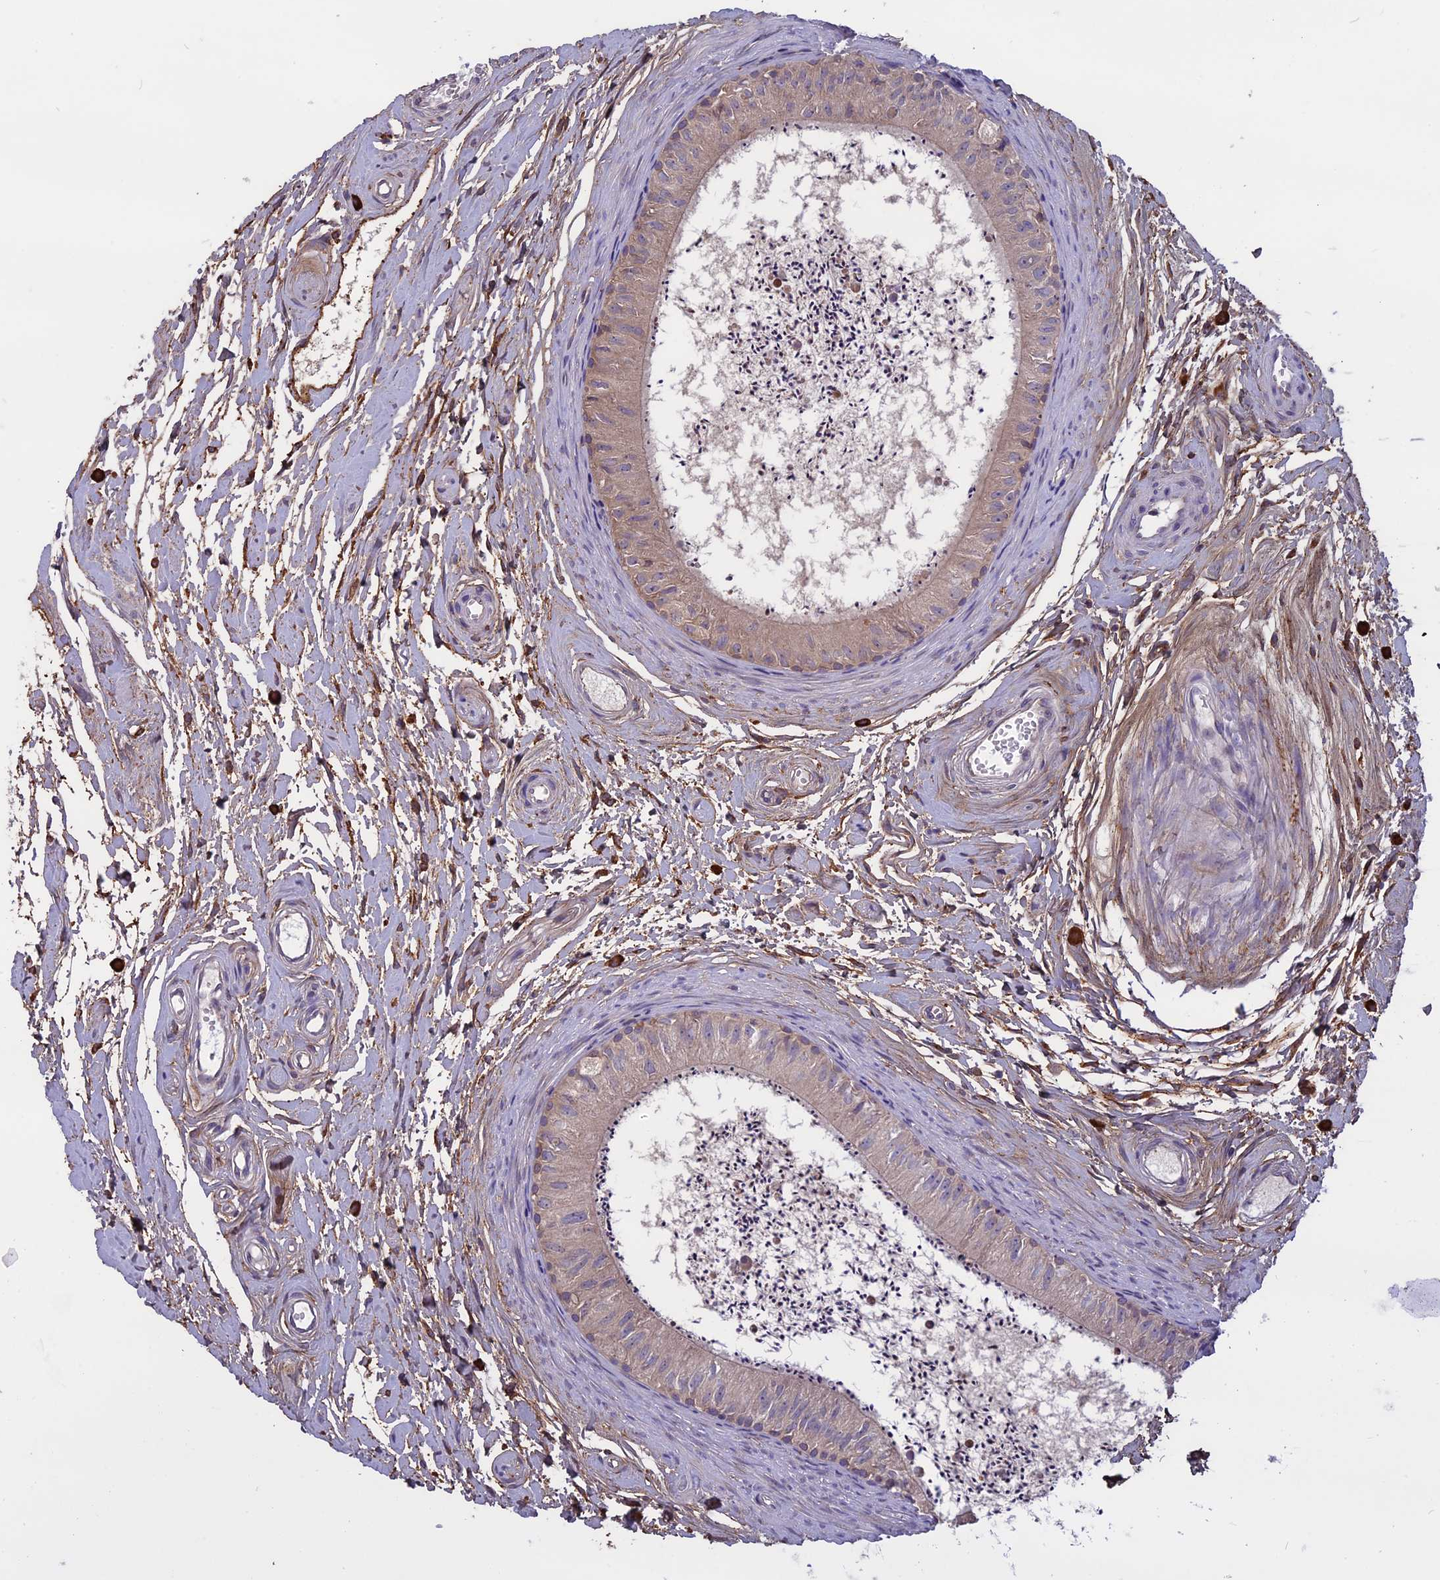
{"staining": {"intensity": "weak", "quantity": ">75%", "location": "cytoplasmic/membranous"}, "tissue": "epididymis", "cell_type": "Glandular cells", "image_type": "normal", "snomed": [{"axis": "morphology", "description": "Normal tissue, NOS"}, {"axis": "topography", "description": "Epididymis"}], "caption": "Immunohistochemistry (IHC) photomicrograph of unremarkable epididymis stained for a protein (brown), which exhibits low levels of weak cytoplasmic/membranous positivity in approximately >75% of glandular cells.", "gene": "DCTN5", "patient": {"sex": "male", "age": 56}}